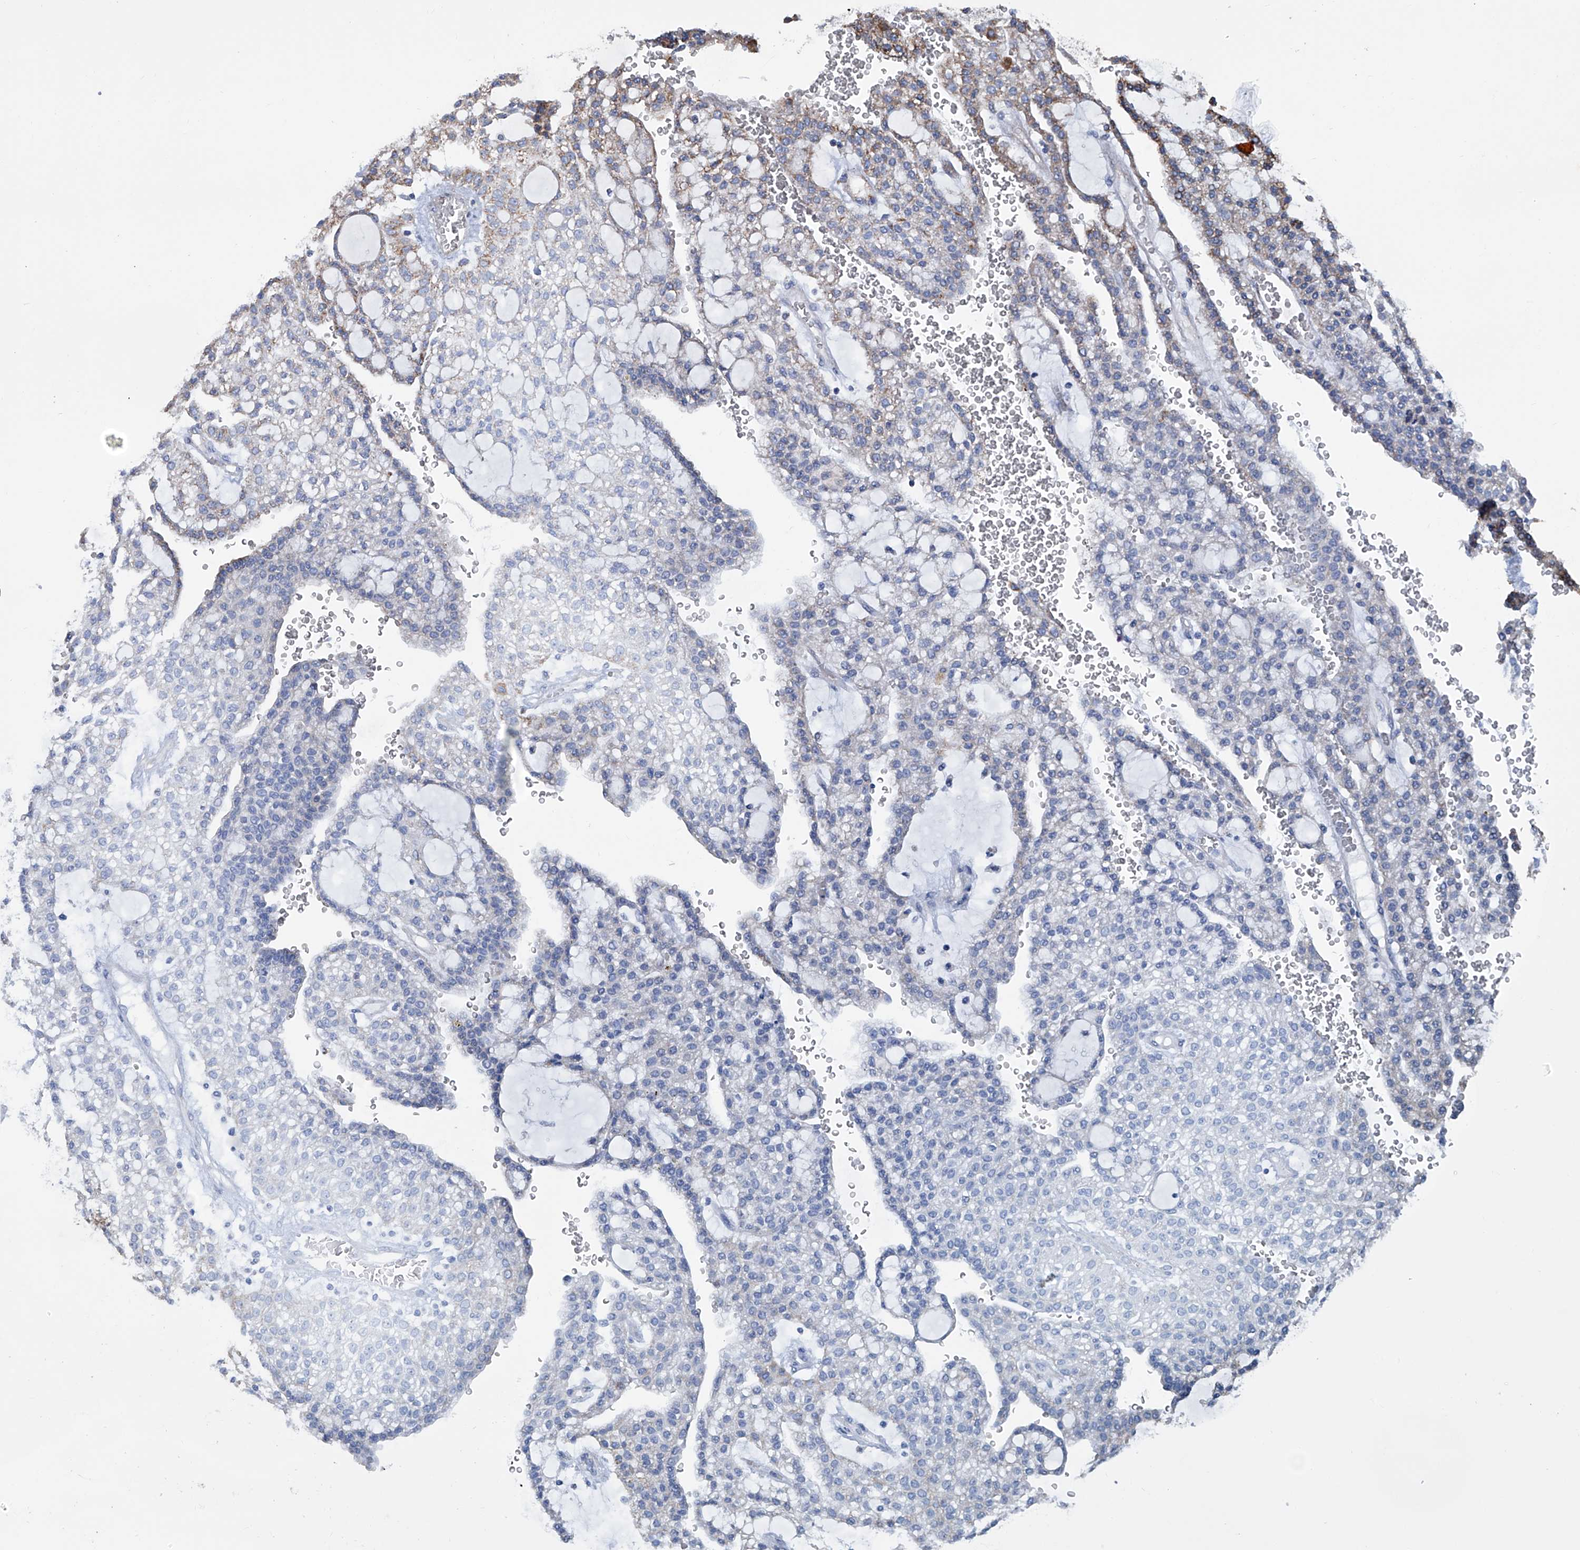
{"staining": {"intensity": "negative", "quantity": "none", "location": "none"}, "tissue": "renal cancer", "cell_type": "Tumor cells", "image_type": "cancer", "snomed": [{"axis": "morphology", "description": "Adenocarcinoma, NOS"}, {"axis": "topography", "description": "Kidney"}], "caption": "A photomicrograph of human renal cancer (adenocarcinoma) is negative for staining in tumor cells.", "gene": "NHS", "patient": {"sex": "male", "age": 63}}